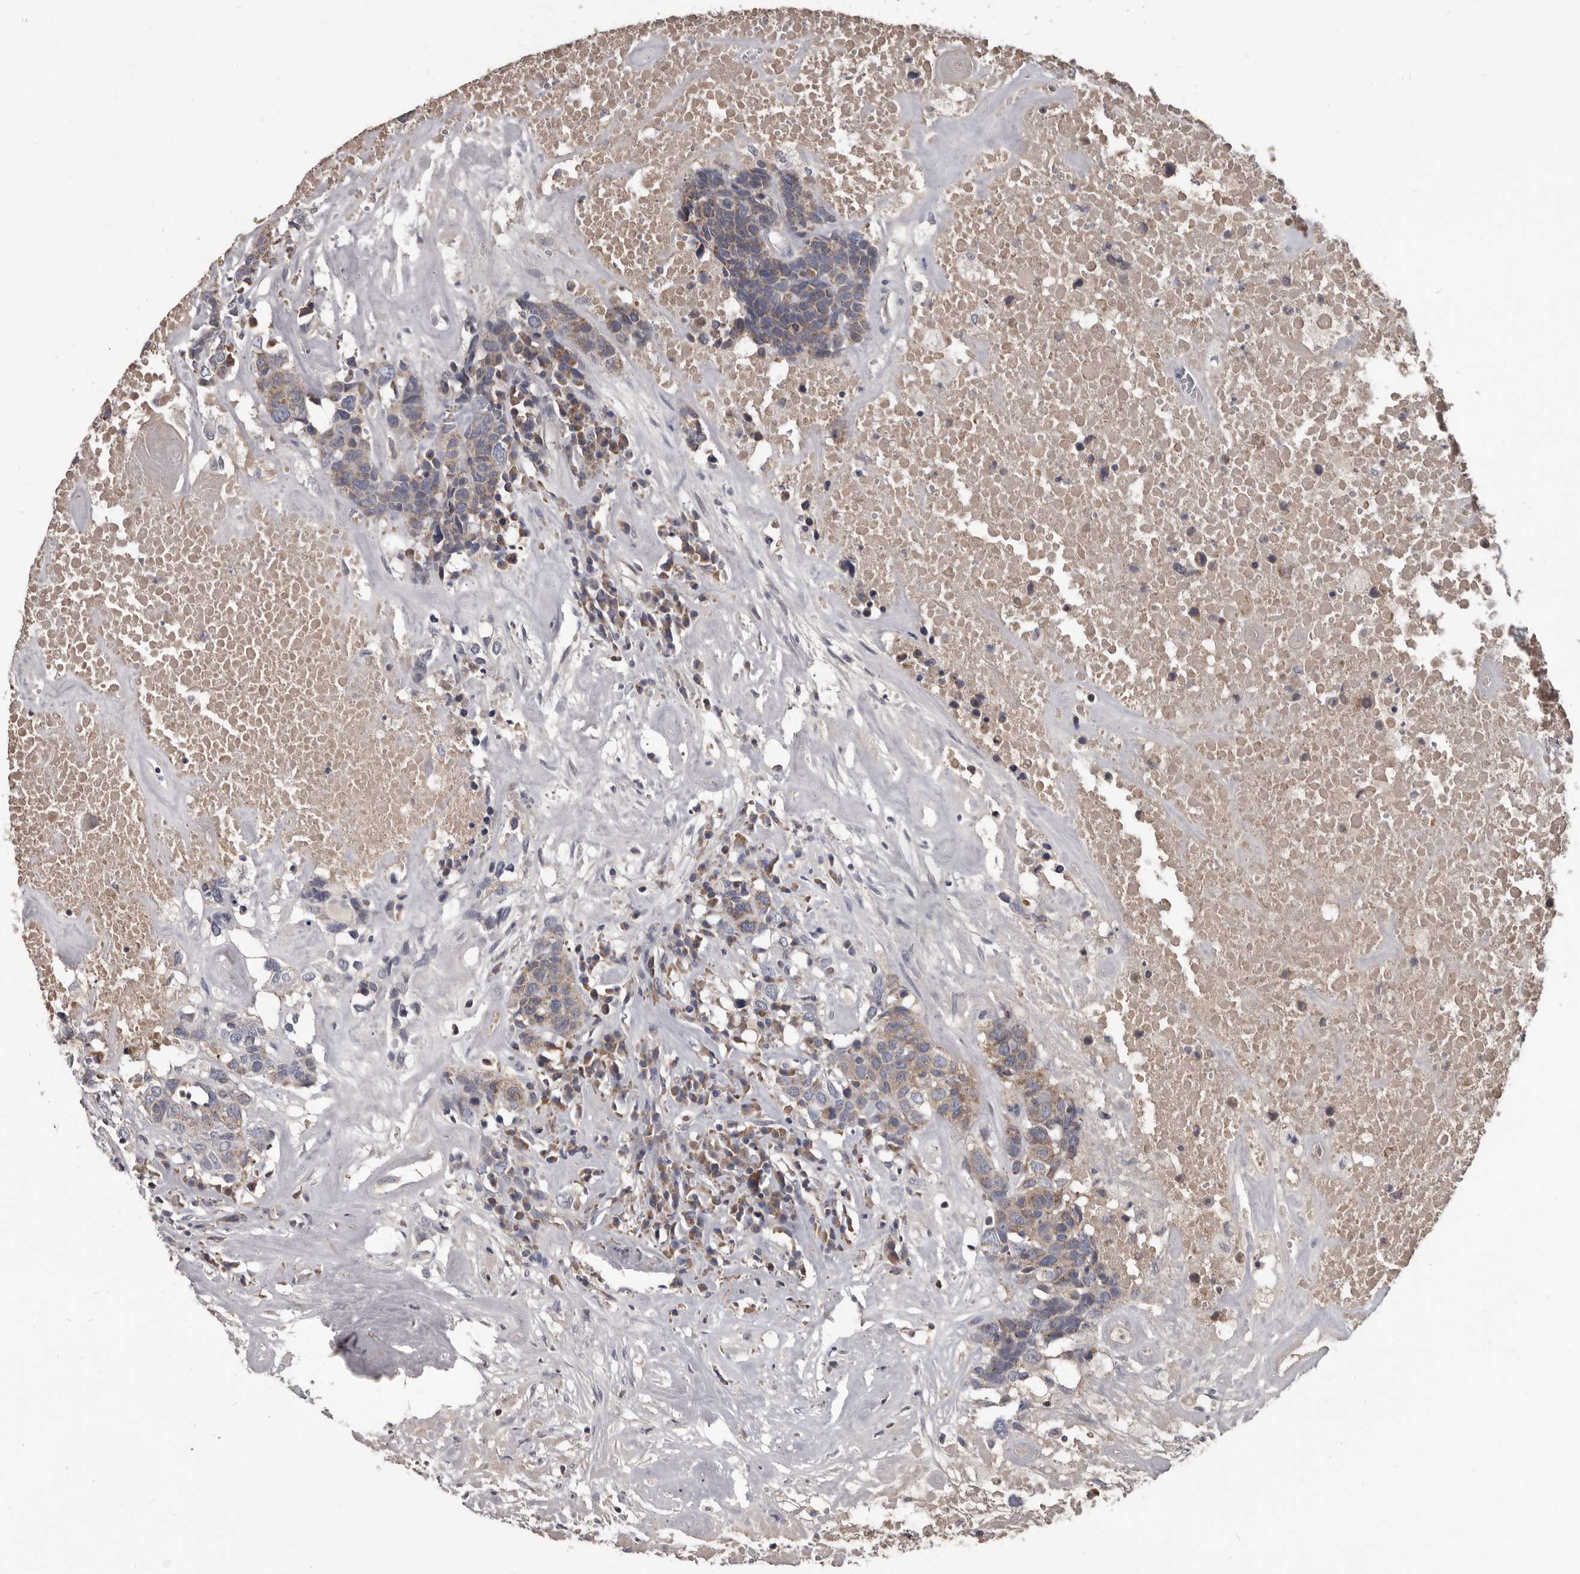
{"staining": {"intensity": "weak", "quantity": "25%-75%", "location": "cytoplasmic/membranous"}, "tissue": "head and neck cancer", "cell_type": "Tumor cells", "image_type": "cancer", "snomed": [{"axis": "morphology", "description": "Squamous cell carcinoma, NOS"}, {"axis": "topography", "description": "Head-Neck"}], "caption": "This is a histology image of IHC staining of head and neck cancer (squamous cell carcinoma), which shows weak staining in the cytoplasmic/membranous of tumor cells.", "gene": "ALDH5A1", "patient": {"sex": "male", "age": 66}}